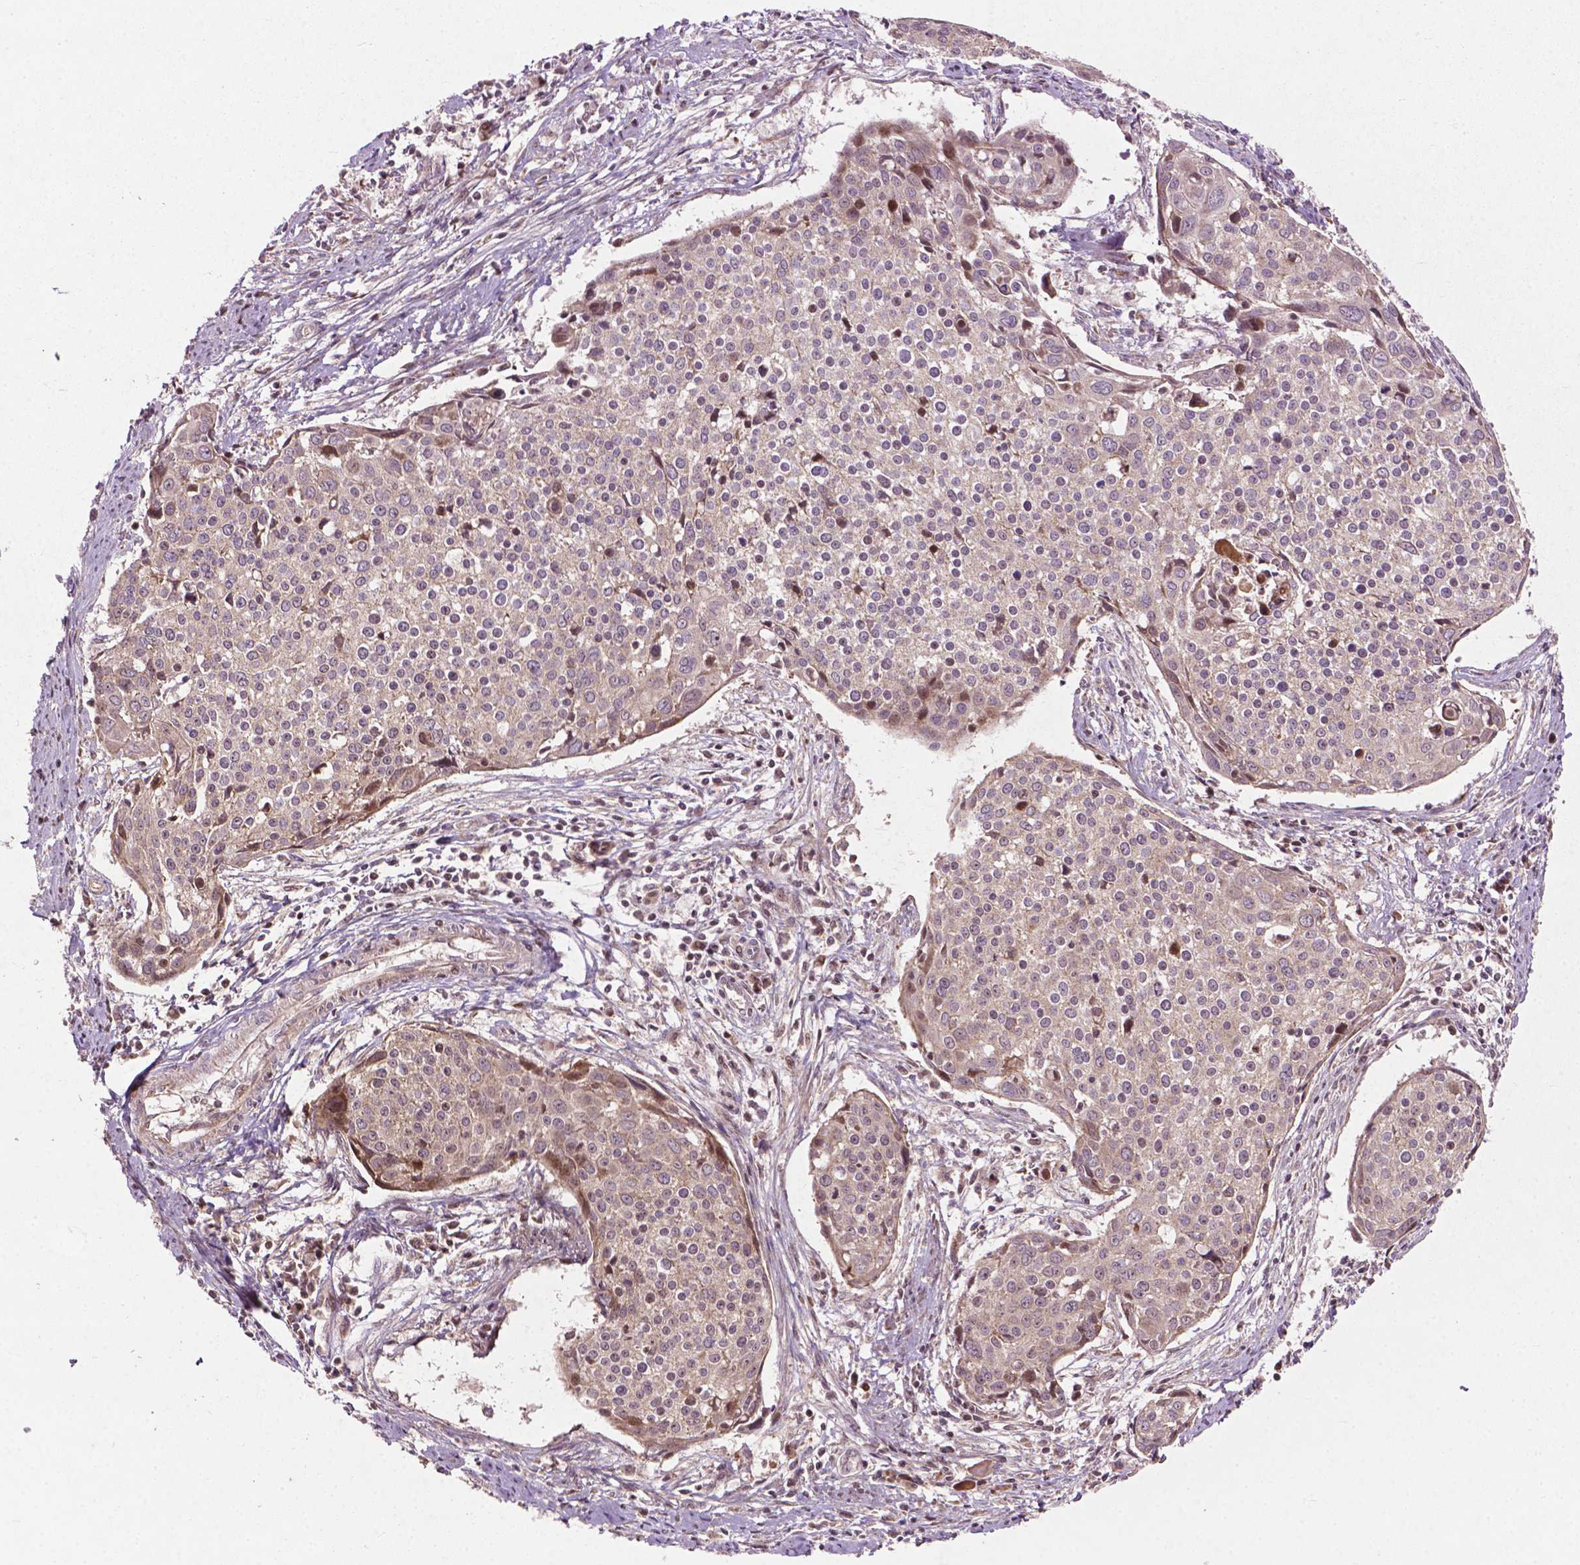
{"staining": {"intensity": "negative", "quantity": "none", "location": "none"}, "tissue": "cervical cancer", "cell_type": "Tumor cells", "image_type": "cancer", "snomed": [{"axis": "morphology", "description": "Squamous cell carcinoma, NOS"}, {"axis": "topography", "description": "Cervix"}], "caption": "High power microscopy histopathology image of an immunohistochemistry (IHC) image of cervical cancer, revealing no significant positivity in tumor cells.", "gene": "B3GALNT2", "patient": {"sex": "female", "age": 39}}